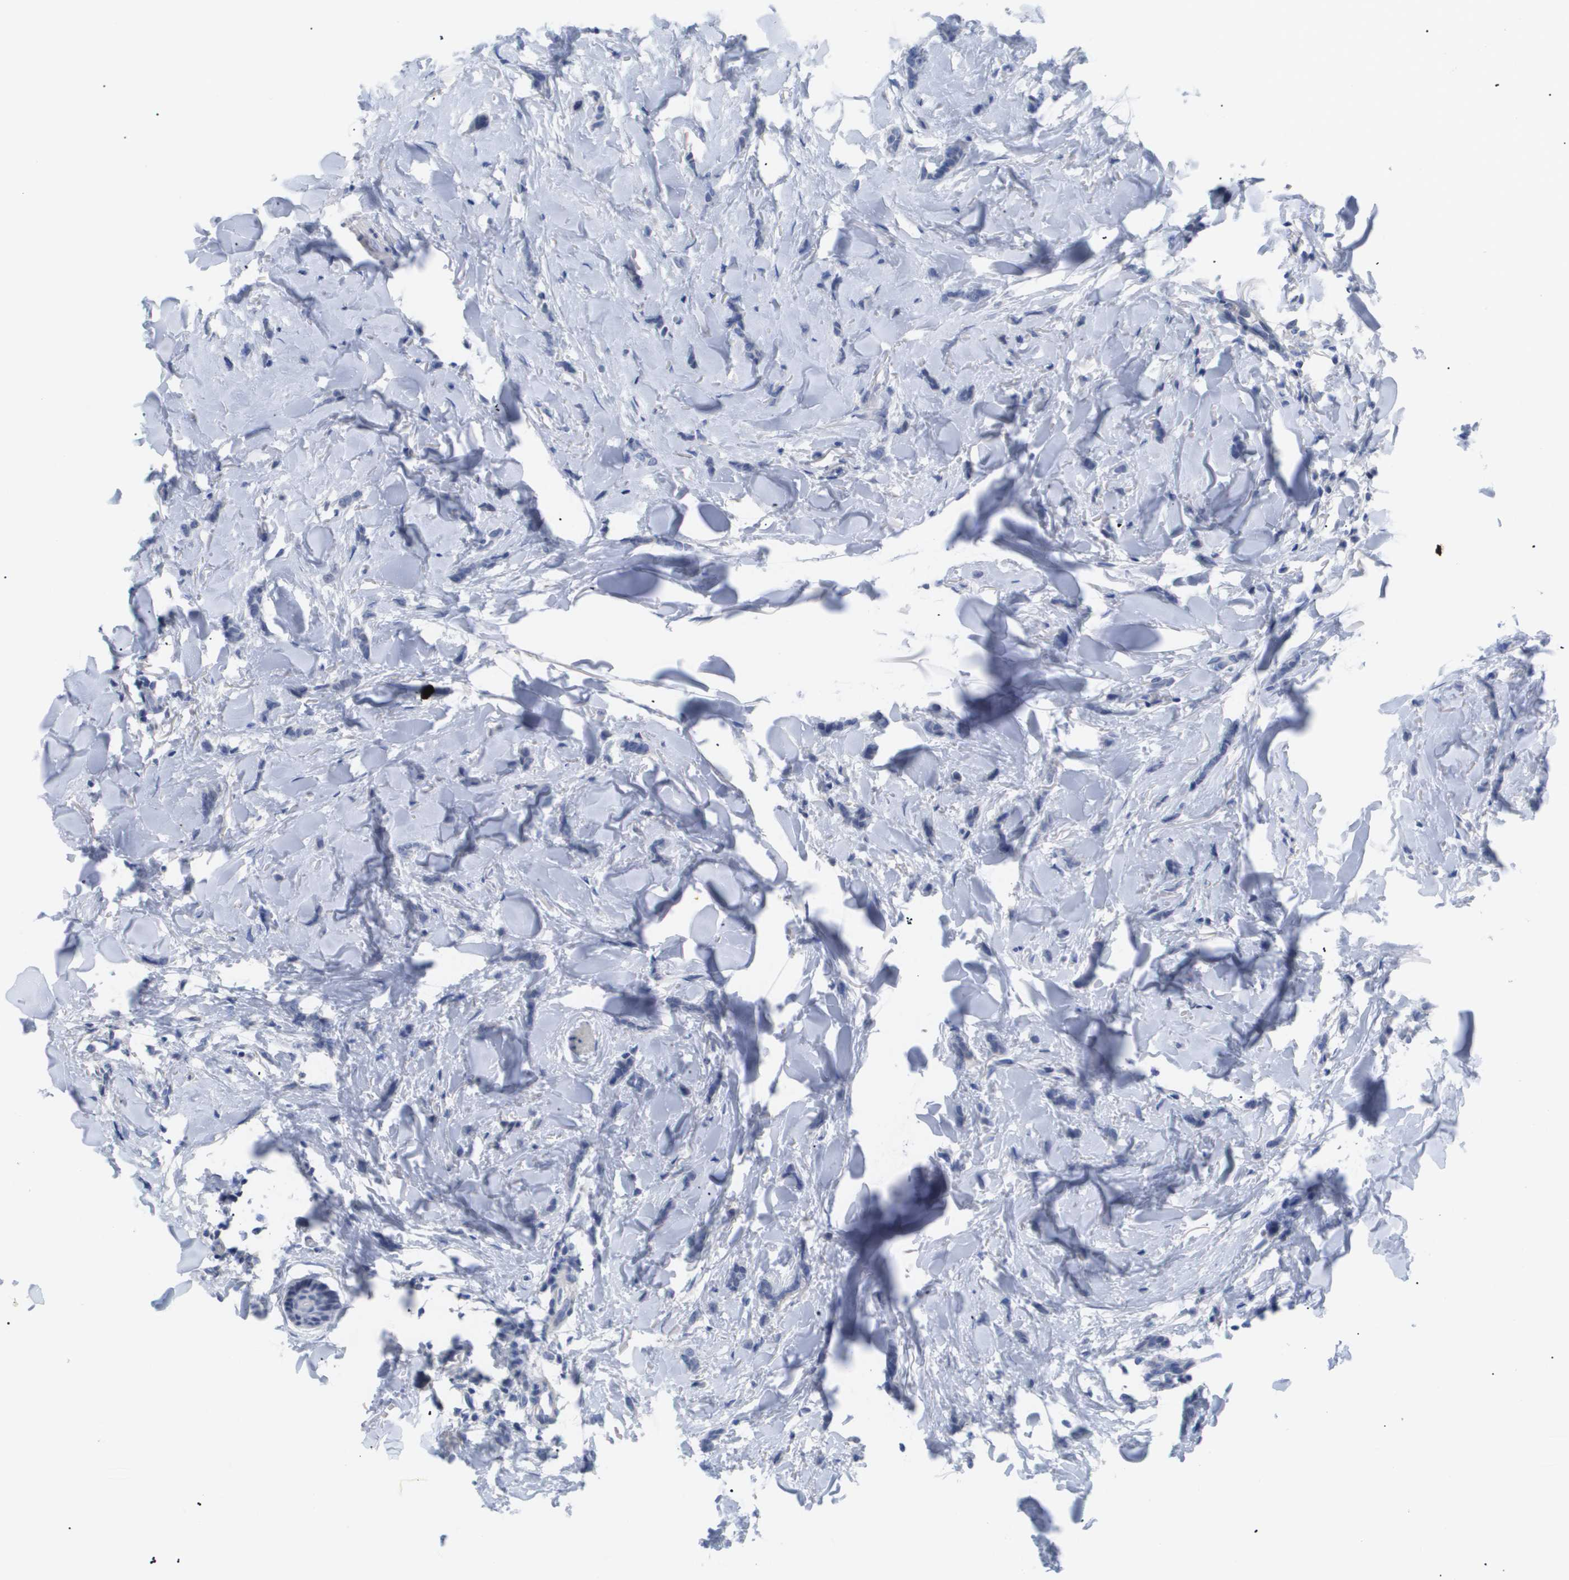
{"staining": {"intensity": "negative", "quantity": "none", "location": "none"}, "tissue": "breast cancer", "cell_type": "Tumor cells", "image_type": "cancer", "snomed": [{"axis": "morphology", "description": "Lobular carcinoma"}, {"axis": "topography", "description": "Skin"}, {"axis": "topography", "description": "Breast"}], "caption": "A histopathology image of breast cancer (lobular carcinoma) stained for a protein reveals no brown staining in tumor cells. (Brightfield microscopy of DAB (3,3'-diaminobenzidine) IHC at high magnification).", "gene": "CAV3", "patient": {"sex": "female", "age": 46}}